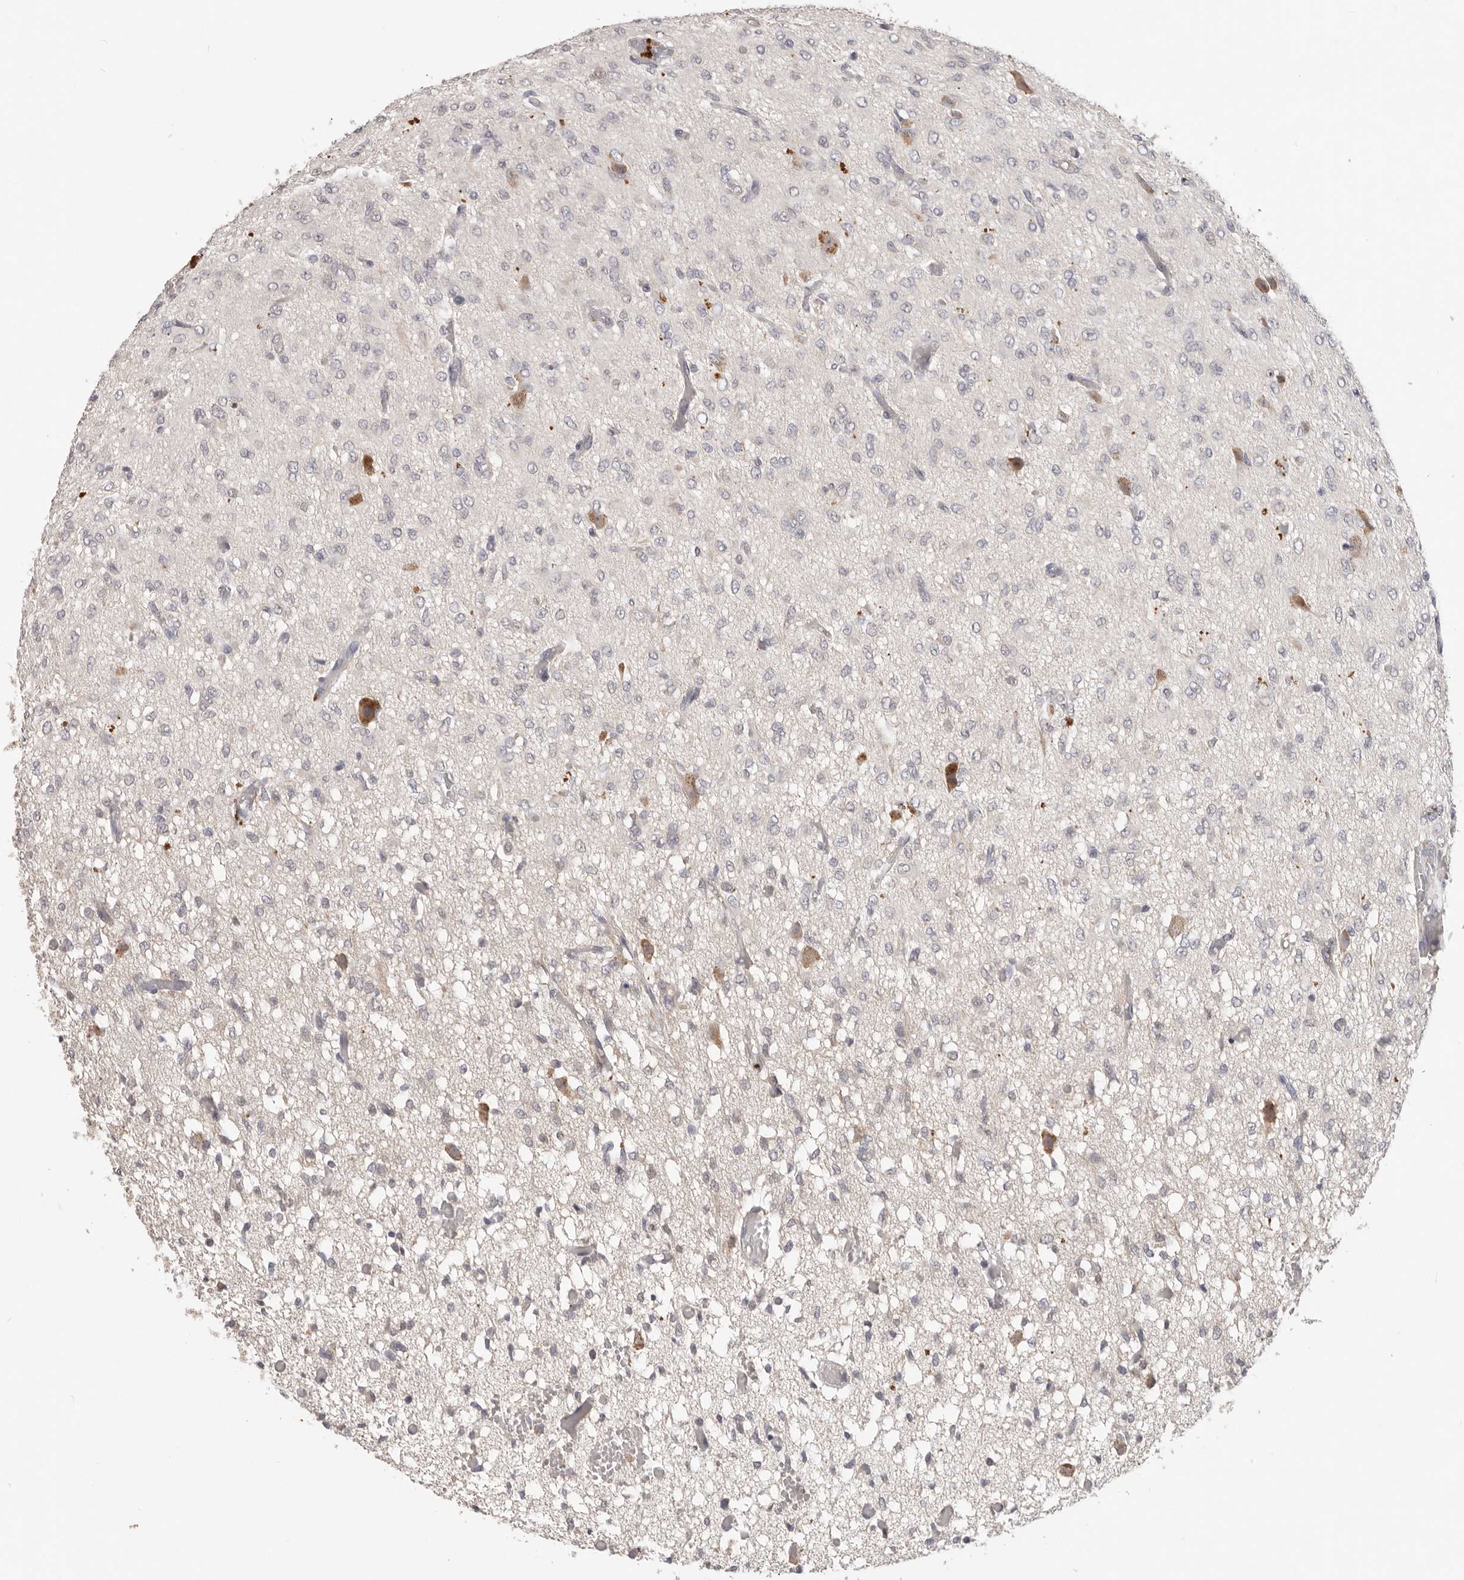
{"staining": {"intensity": "negative", "quantity": "none", "location": "none"}, "tissue": "glioma", "cell_type": "Tumor cells", "image_type": "cancer", "snomed": [{"axis": "morphology", "description": "Glioma, malignant, High grade"}, {"axis": "topography", "description": "Brain"}], "caption": "There is no significant expression in tumor cells of high-grade glioma (malignant).", "gene": "WDR77", "patient": {"sex": "female", "age": 59}}